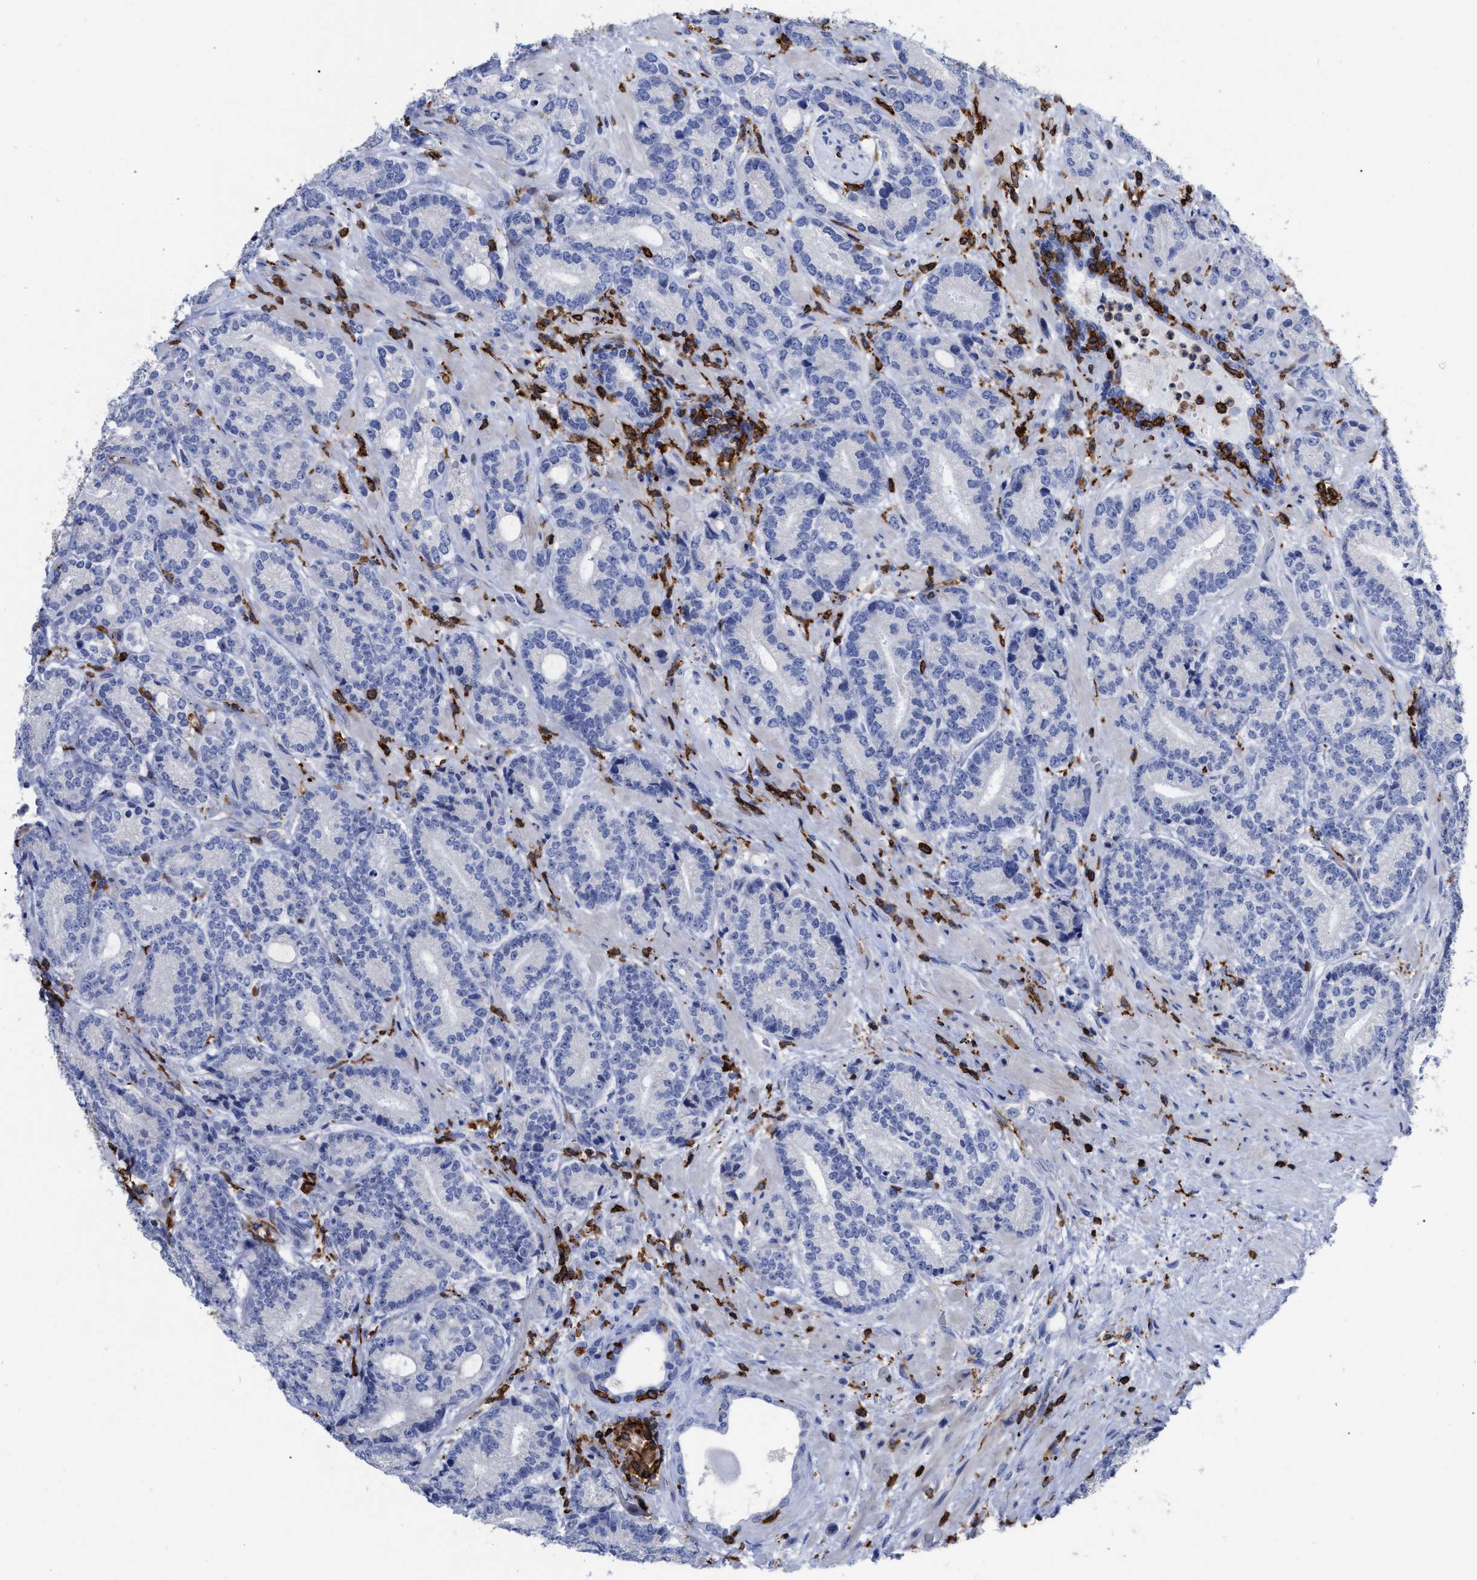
{"staining": {"intensity": "negative", "quantity": "none", "location": "none"}, "tissue": "prostate cancer", "cell_type": "Tumor cells", "image_type": "cancer", "snomed": [{"axis": "morphology", "description": "Adenocarcinoma, High grade"}, {"axis": "topography", "description": "Prostate"}], "caption": "The immunohistochemistry photomicrograph has no significant positivity in tumor cells of prostate high-grade adenocarcinoma tissue.", "gene": "HCLS1", "patient": {"sex": "male", "age": 61}}